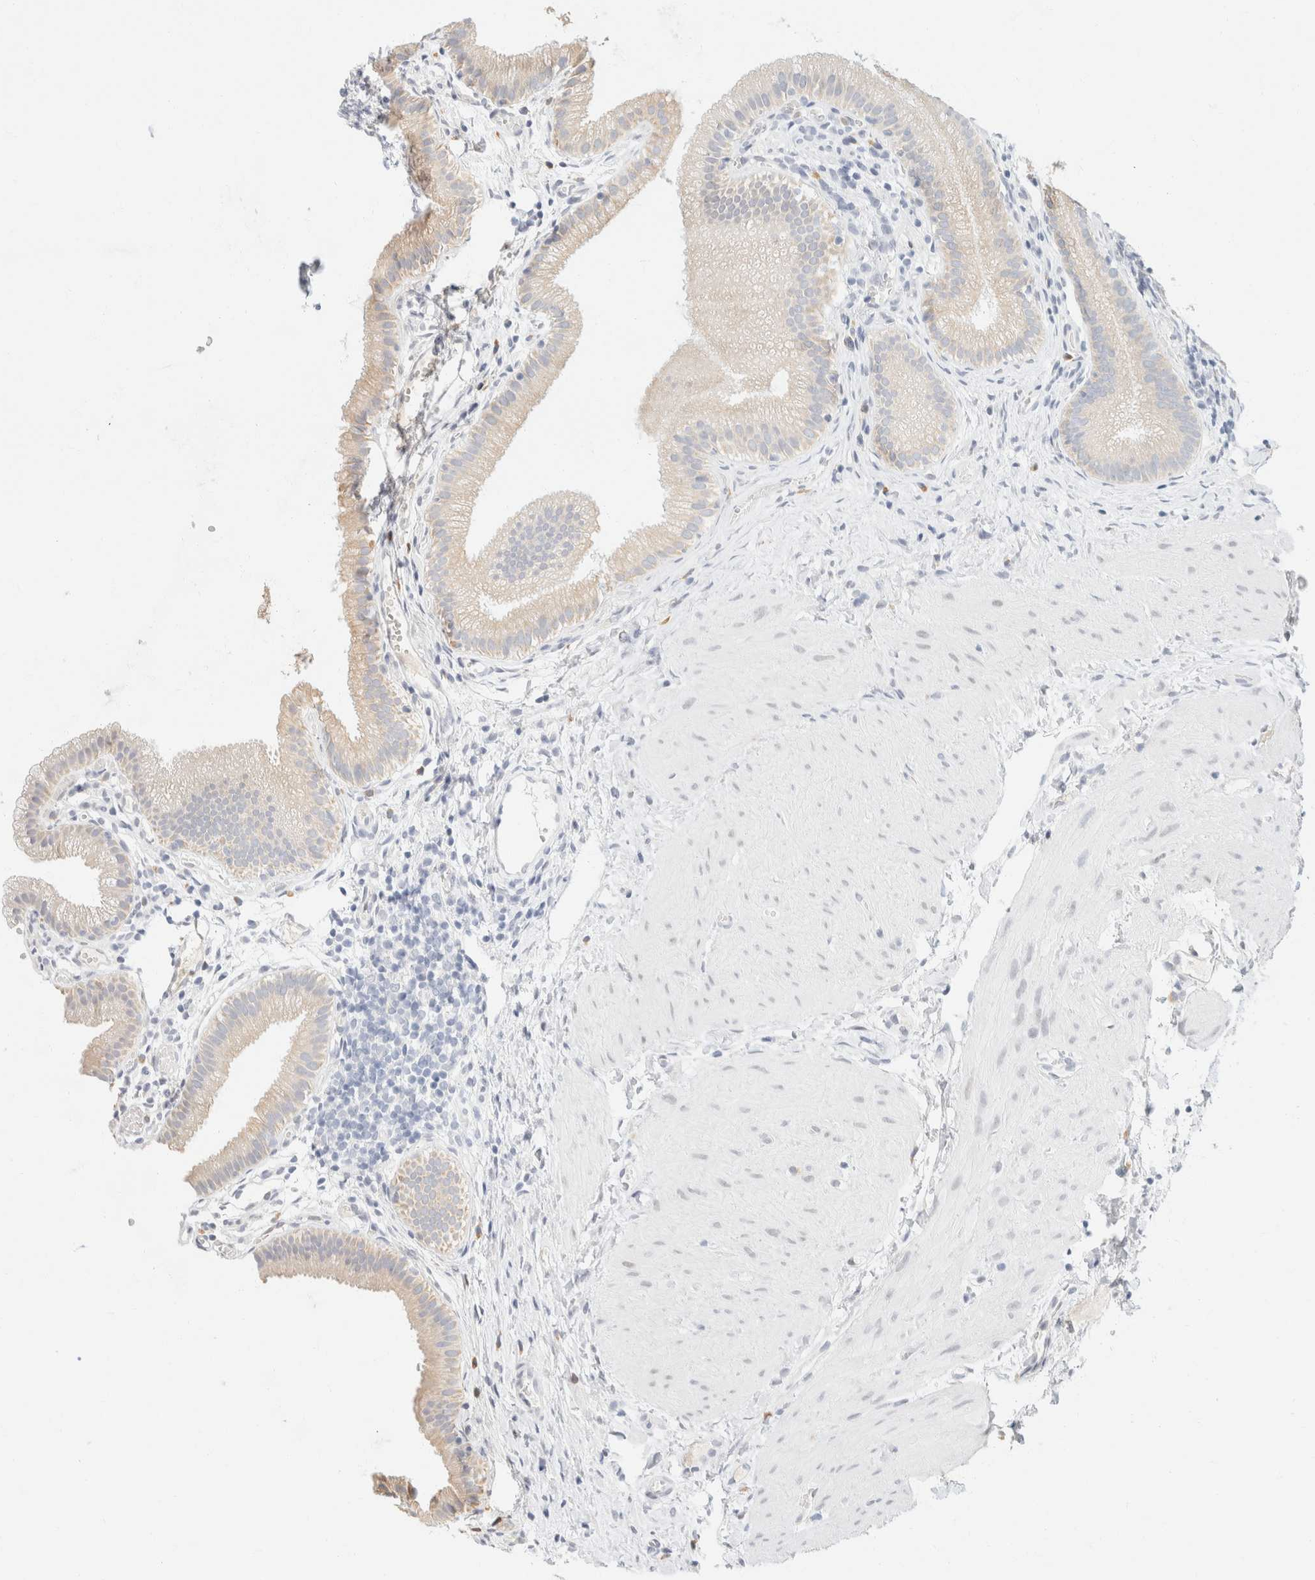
{"staining": {"intensity": "weak", "quantity": "<25%", "location": "cytoplasmic/membranous"}, "tissue": "gallbladder", "cell_type": "Glandular cells", "image_type": "normal", "snomed": [{"axis": "morphology", "description": "Normal tissue, NOS"}, {"axis": "topography", "description": "Gallbladder"}], "caption": "DAB immunohistochemical staining of benign gallbladder displays no significant staining in glandular cells. (DAB immunohistochemistry with hematoxylin counter stain).", "gene": "KRT20", "patient": {"sex": "female", "age": 26}}